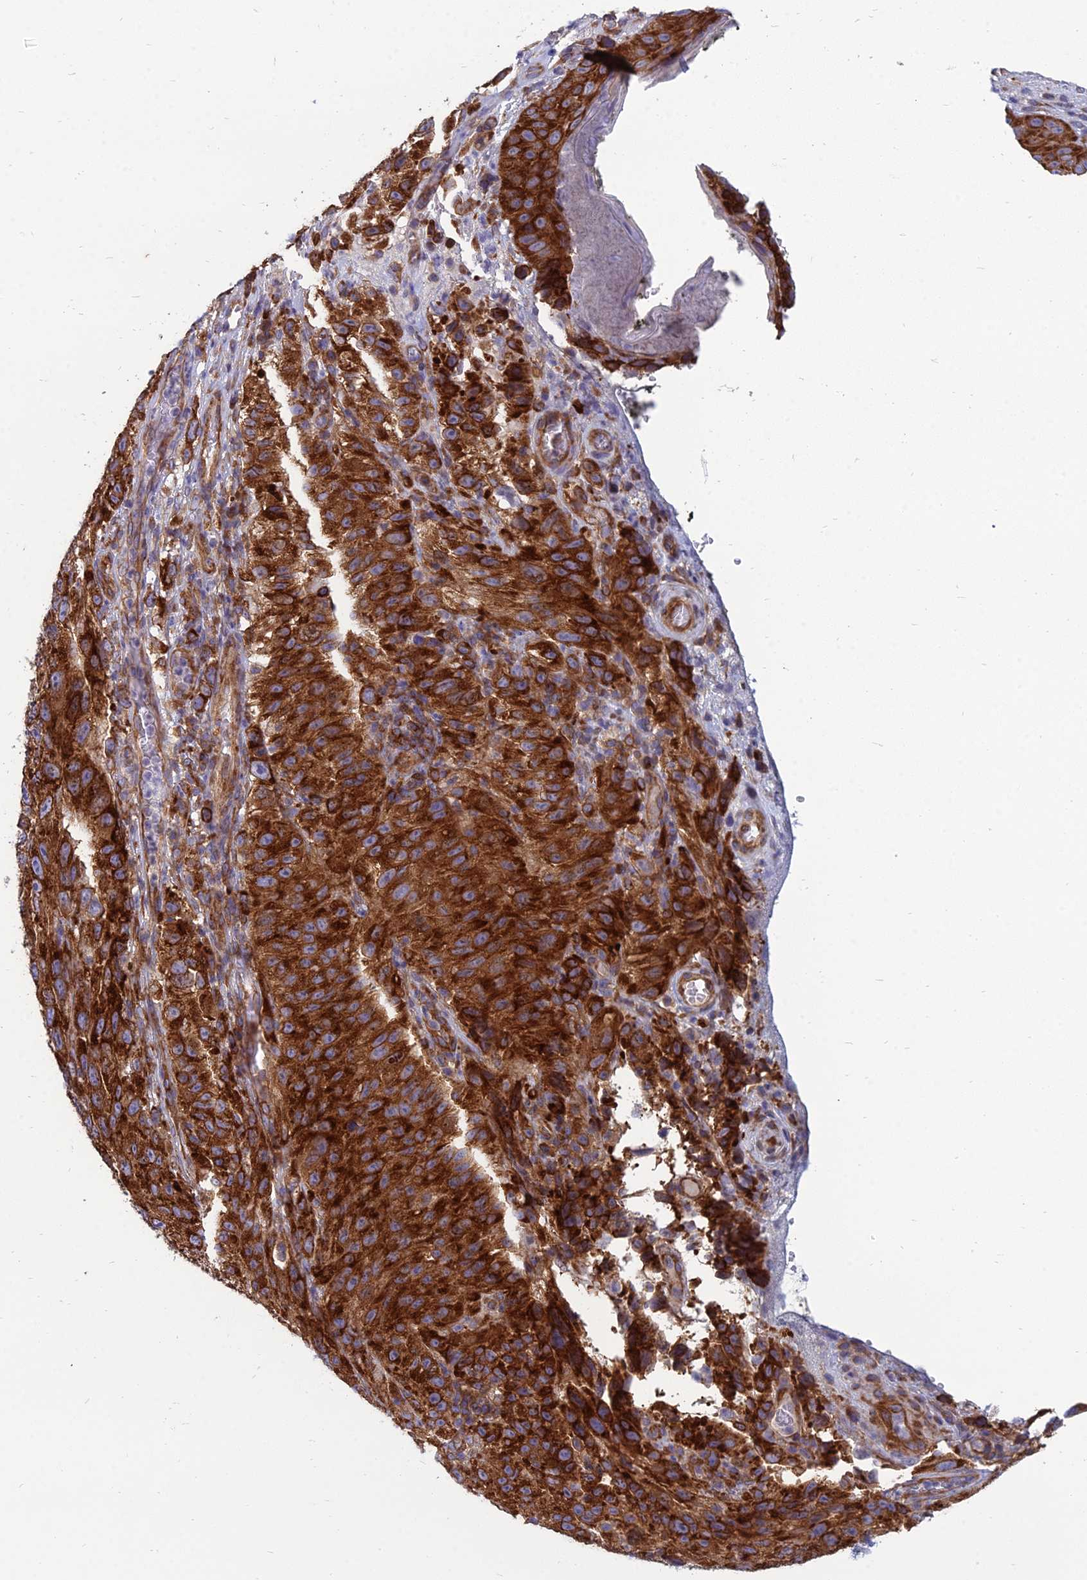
{"staining": {"intensity": "strong", "quantity": ">75%", "location": "cytoplasmic/membranous"}, "tissue": "melanoma", "cell_type": "Tumor cells", "image_type": "cancer", "snomed": [{"axis": "morphology", "description": "Malignant melanoma, NOS"}, {"axis": "topography", "description": "Skin"}], "caption": "IHC photomicrograph of neoplastic tissue: human melanoma stained using immunohistochemistry shows high levels of strong protein expression localized specifically in the cytoplasmic/membranous of tumor cells, appearing as a cytoplasmic/membranous brown color.", "gene": "TXLNA", "patient": {"sex": "female", "age": 96}}